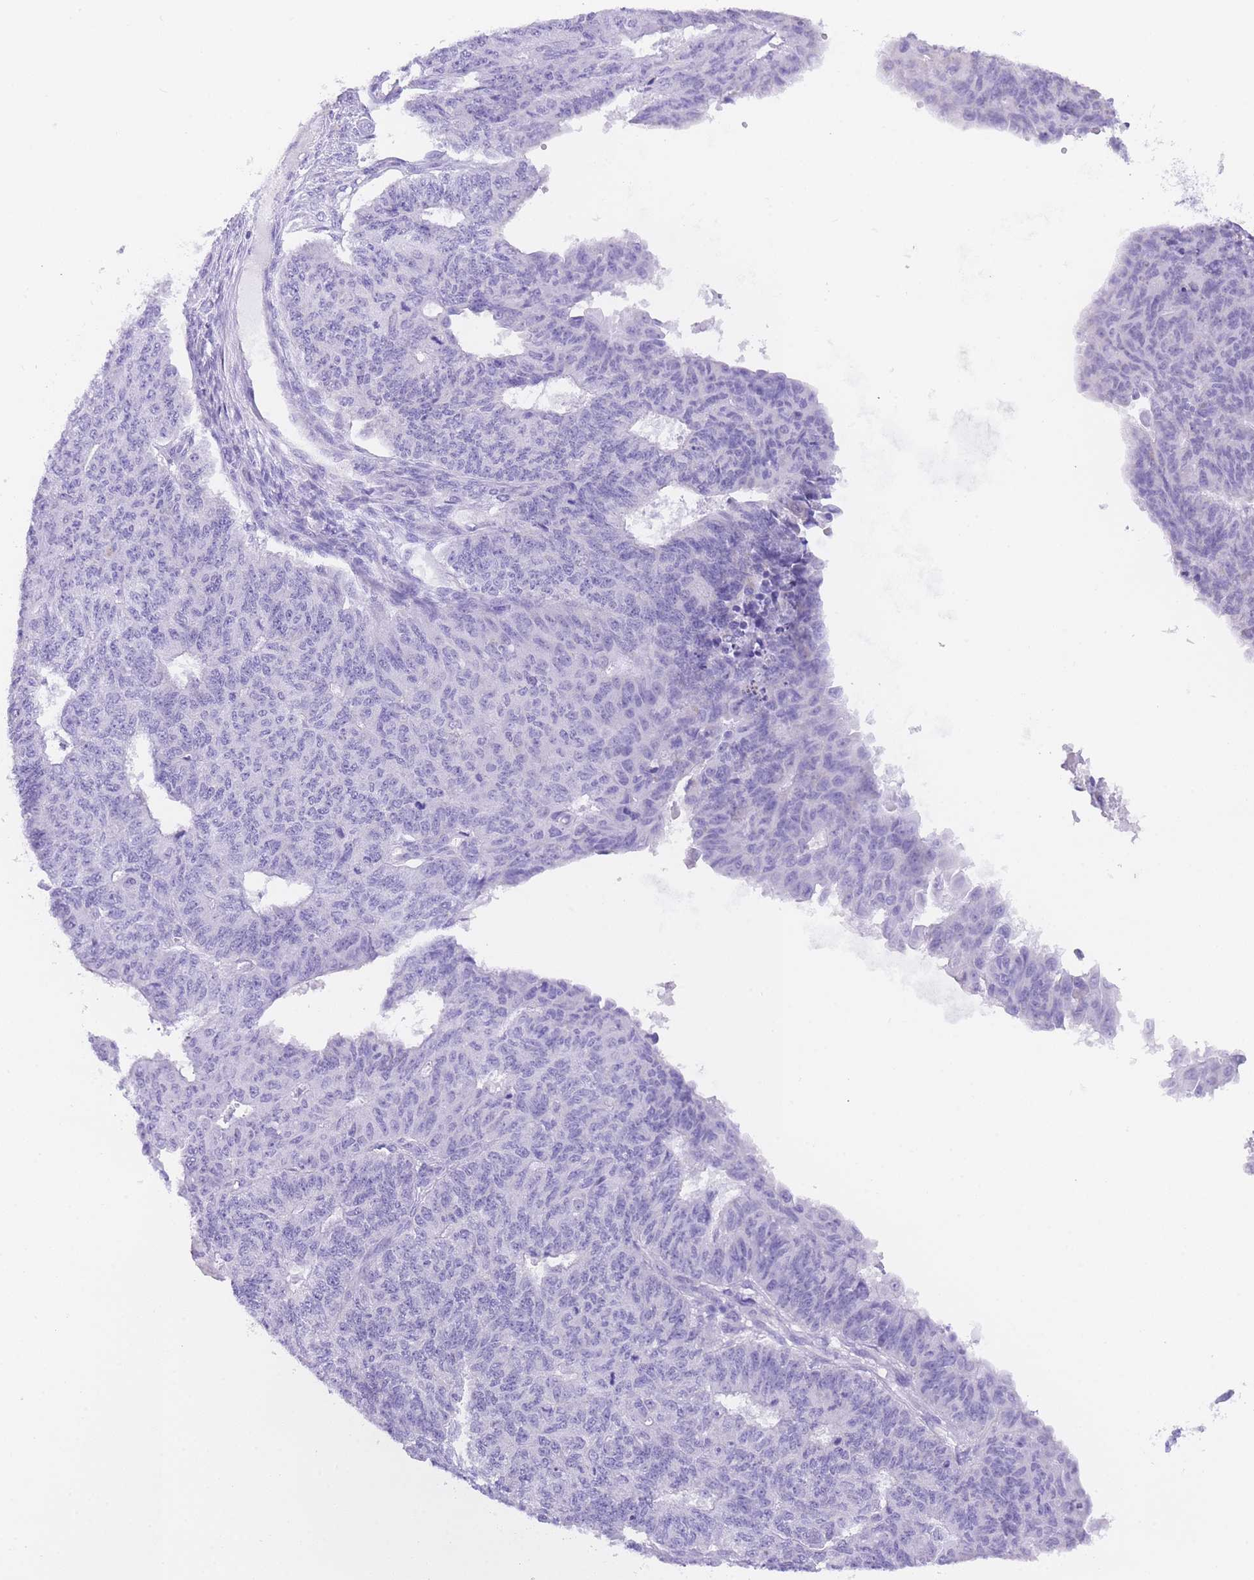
{"staining": {"intensity": "negative", "quantity": "none", "location": "none"}, "tissue": "endometrial cancer", "cell_type": "Tumor cells", "image_type": "cancer", "snomed": [{"axis": "morphology", "description": "Adenocarcinoma, NOS"}, {"axis": "topography", "description": "Endometrium"}], "caption": "Tumor cells are negative for protein expression in human endometrial cancer.", "gene": "NKD2", "patient": {"sex": "female", "age": 32}}